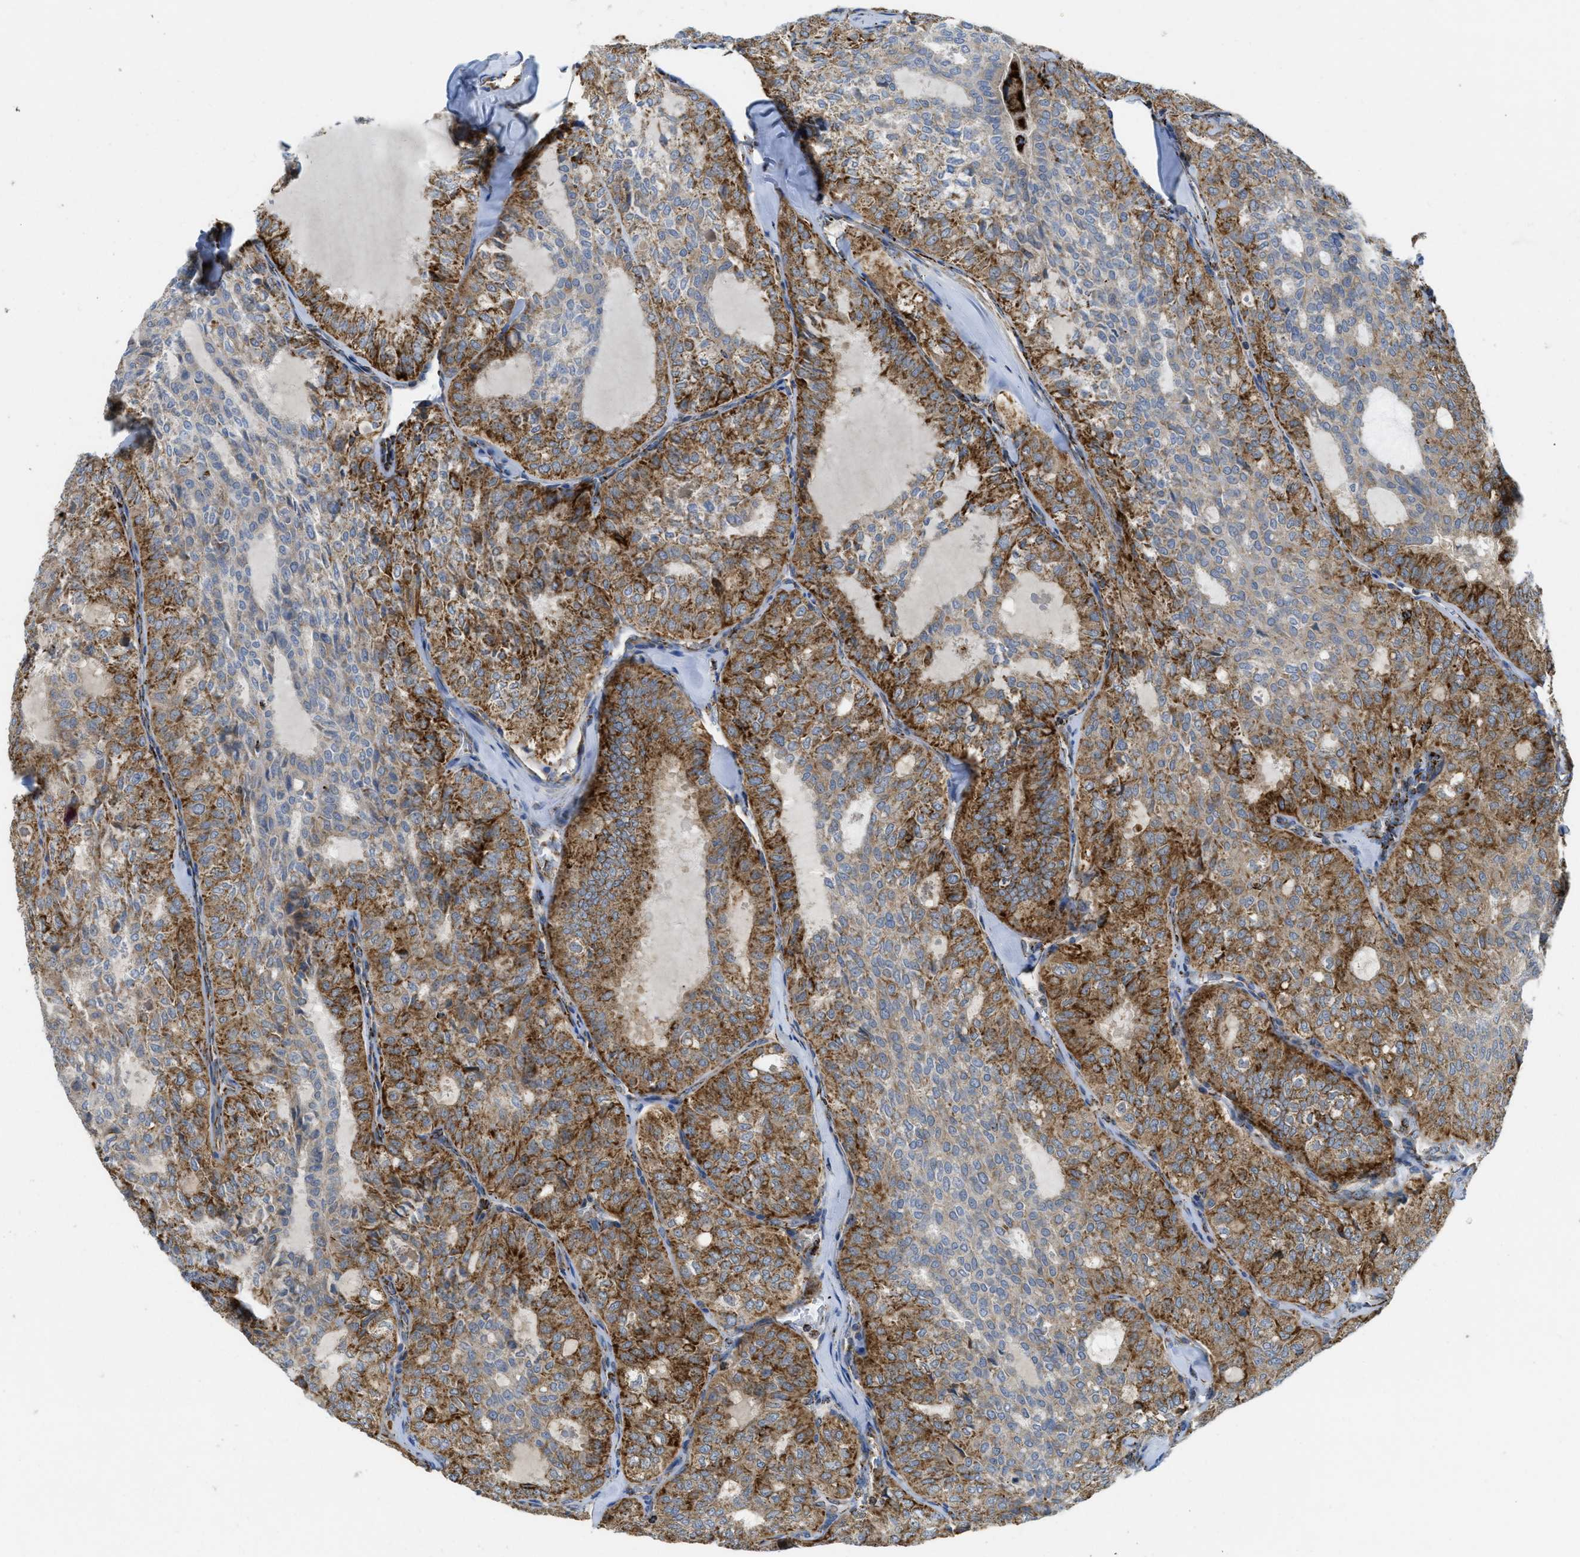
{"staining": {"intensity": "strong", "quantity": ">75%", "location": "cytoplasmic/membranous"}, "tissue": "thyroid cancer", "cell_type": "Tumor cells", "image_type": "cancer", "snomed": [{"axis": "morphology", "description": "Follicular adenoma carcinoma, NOS"}, {"axis": "topography", "description": "Thyroid gland"}], "caption": "Strong cytoplasmic/membranous expression for a protein is appreciated in about >75% of tumor cells of thyroid cancer (follicular adenoma carcinoma) using immunohistochemistry.", "gene": "SQOR", "patient": {"sex": "male", "age": 75}}